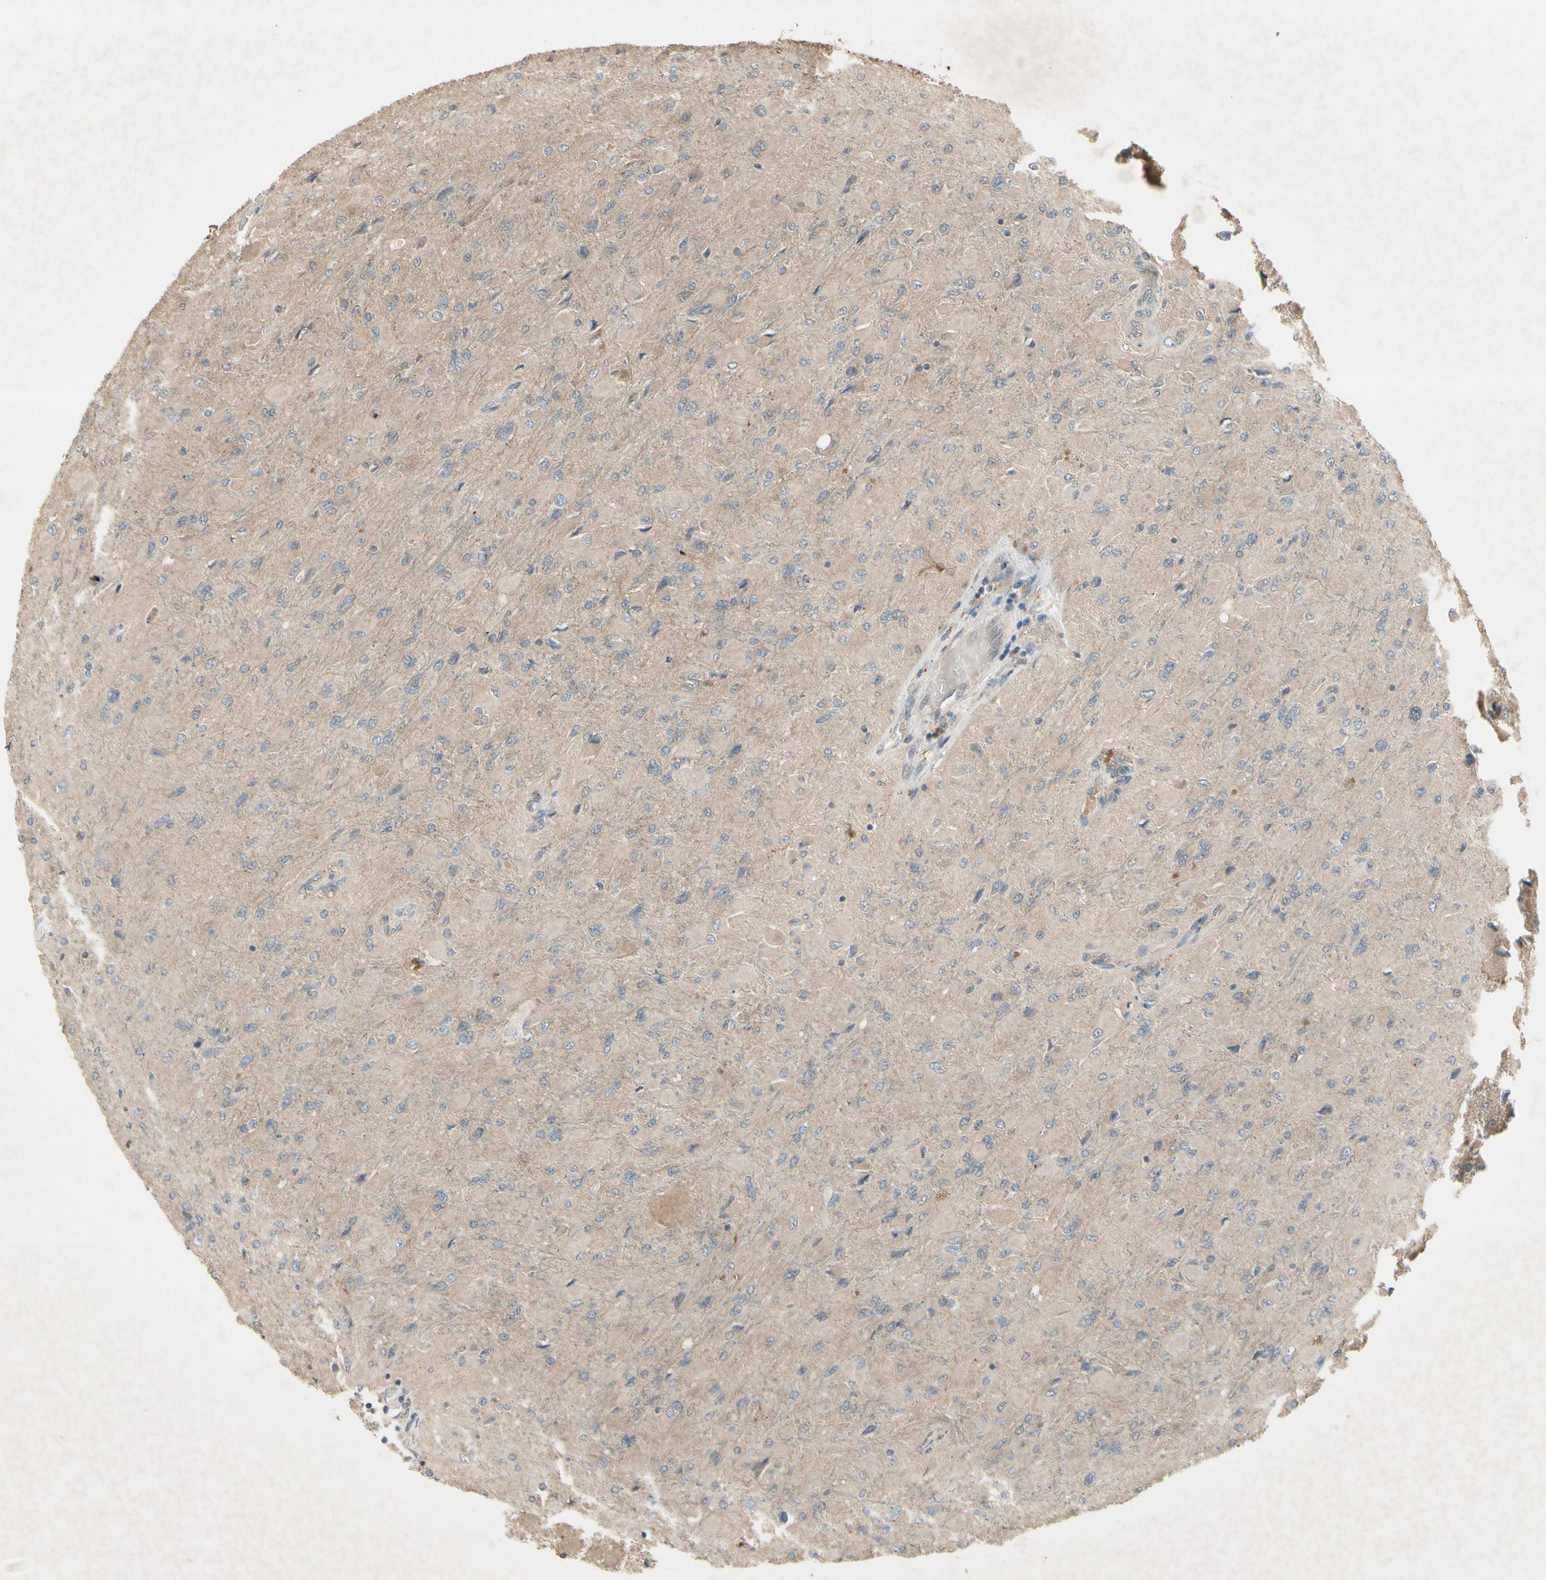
{"staining": {"intensity": "weak", "quantity": ">75%", "location": "cytoplasmic/membranous"}, "tissue": "glioma", "cell_type": "Tumor cells", "image_type": "cancer", "snomed": [{"axis": "morphology", "description": "Glioma, malignant, High grade"}, {"axis": "topography", "description": "Cerebral cortex"}], "caption": "Immunohistochemistry histopathology image of human malignant high-grade glioma stained for a protein (brown), which displays low levels of weak cytoplasmic/membranous expression in approximately >75% of tumor cells.", "gene": "NSF", "patient": {"sex": "female", "age": 36}}